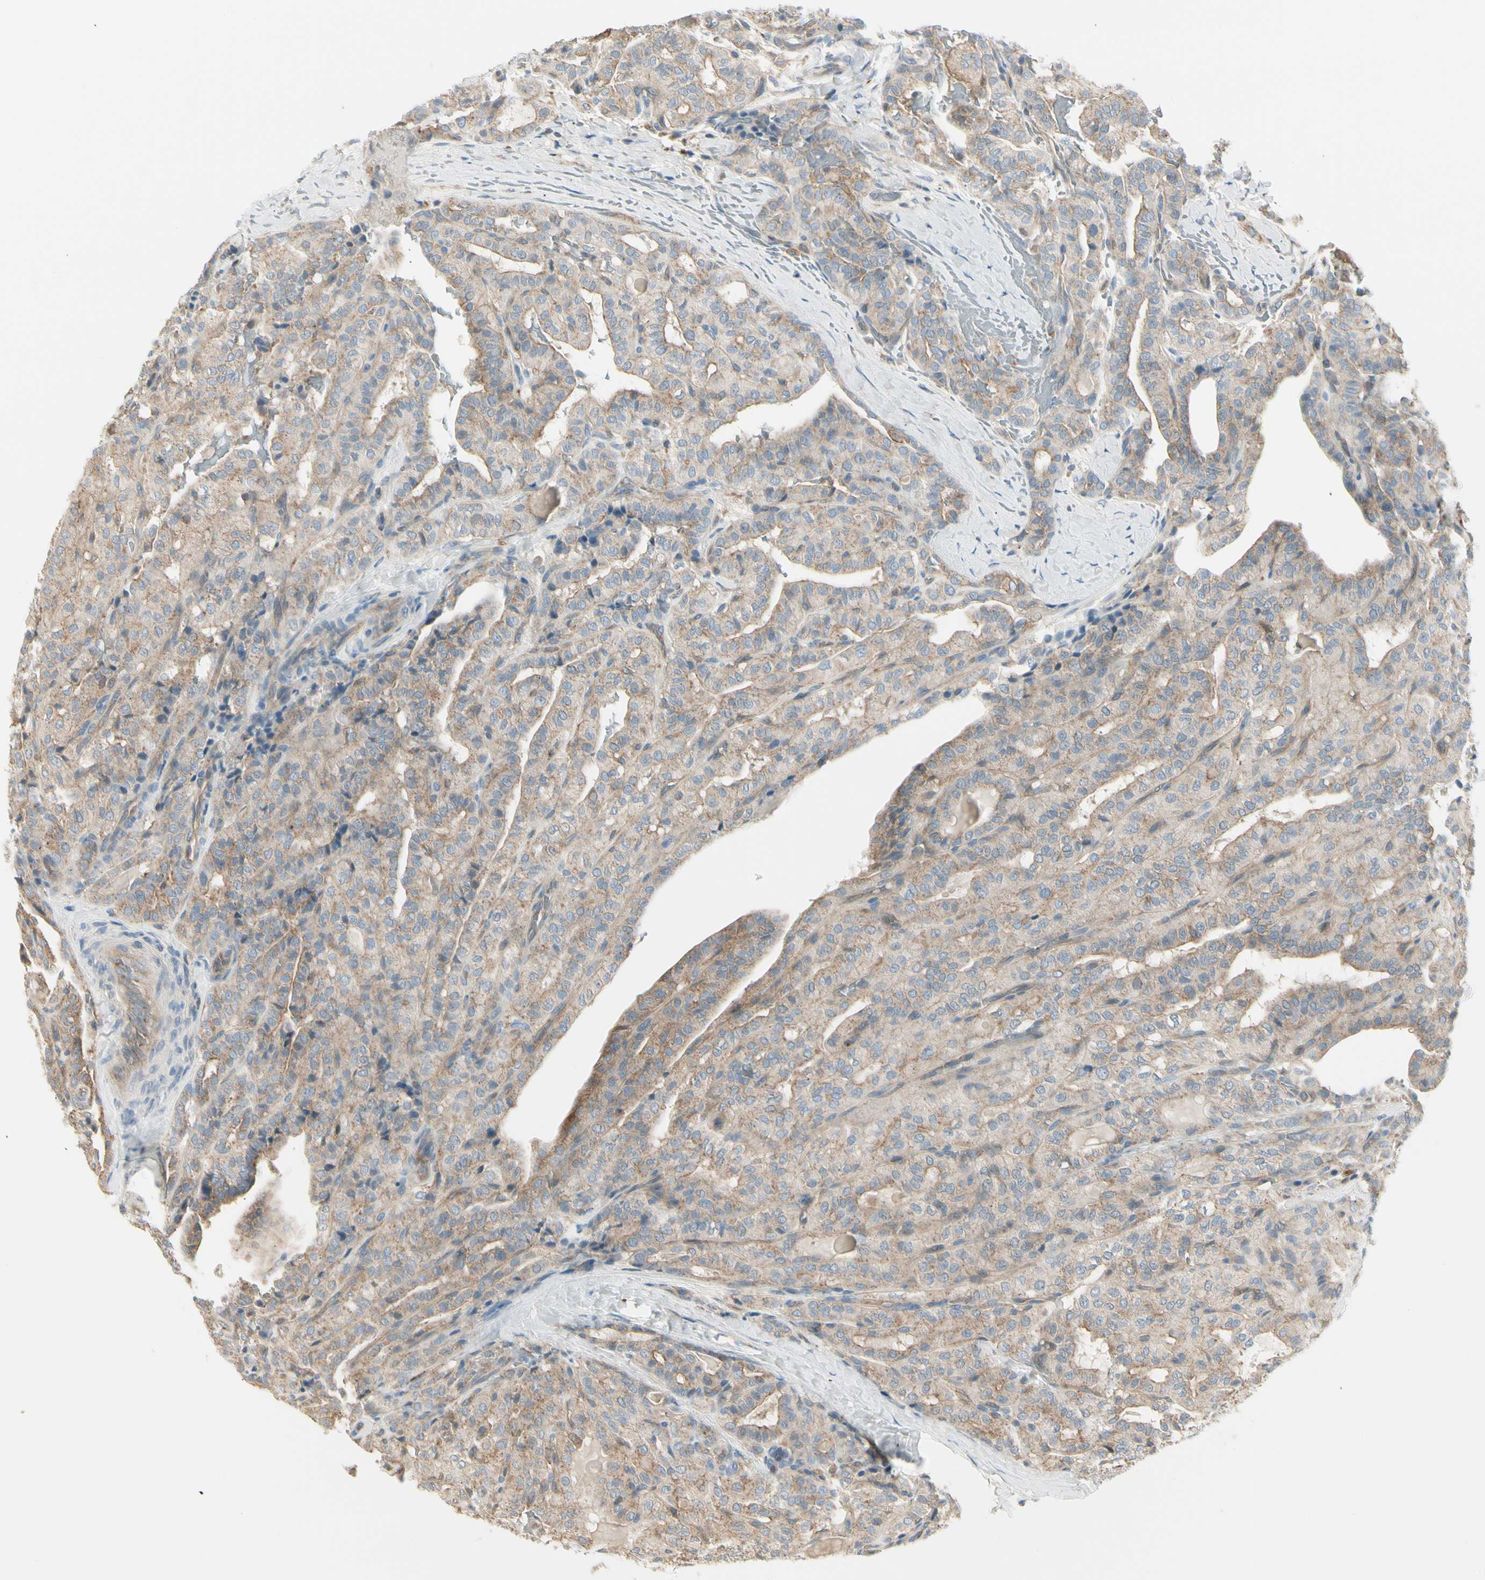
{"staining": {"intensity": "weak", "quantity": ">75%", "location": "cytoplasmic/membranous"}, "tissue": "thyroid cancer", "cell_type": "Tumor cells", "image_type": "cancer", "snomed": [{"axis": "morphology", "description": "Papillary adenocarcinoma, NOS"}, {"axis": "topography", "description": "Thyroid gland"}], "caption": "Human thyroid papillary adenocarcinoma stained with a brown dye shows weak cytoplasmic/membranous positive positivity in approximately >75% of tumor cells.", "gene": "AGFG1", "patient": {"sex": "male", "age": 77}}